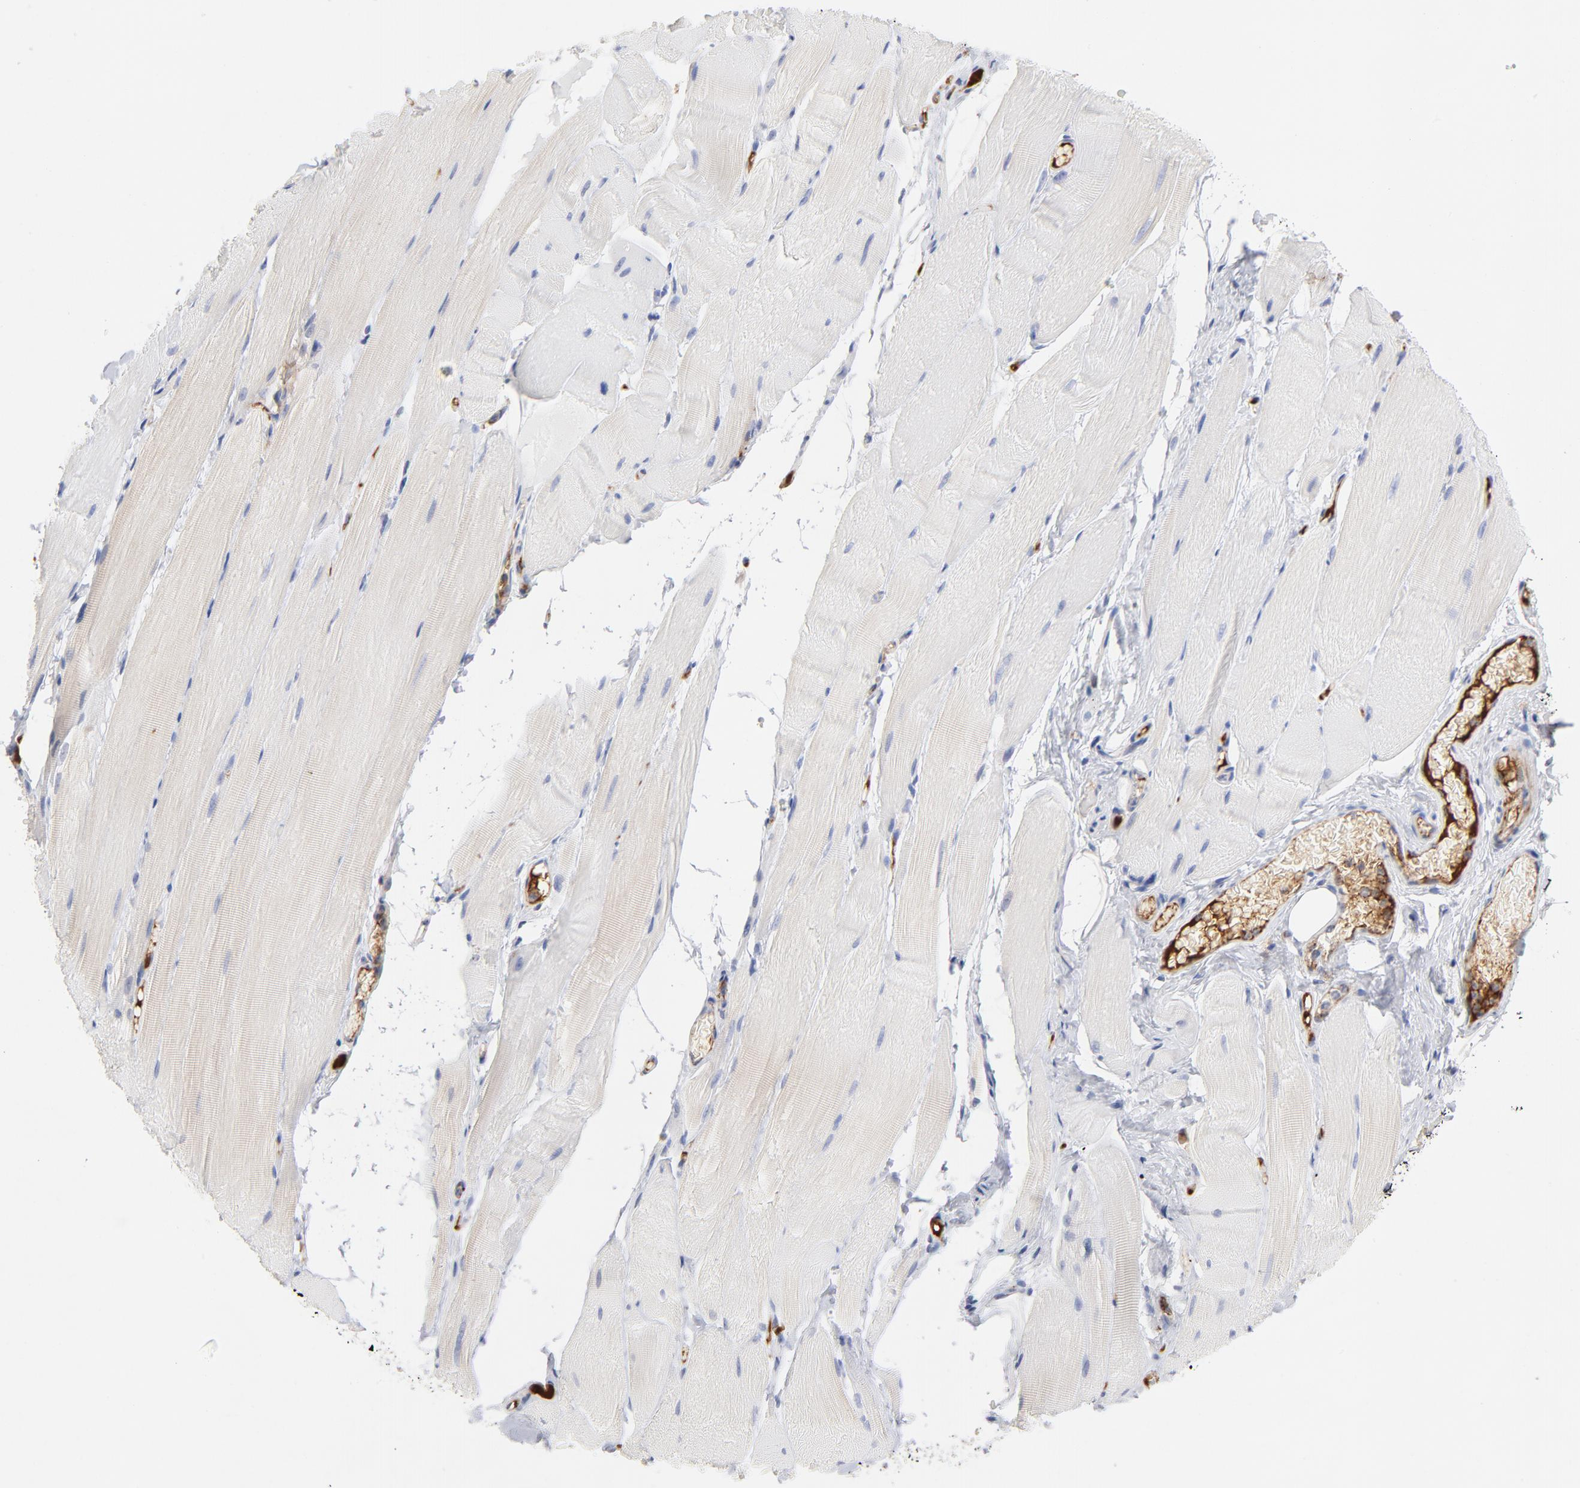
{"staining": {"intensity": "negative", "quantity": "none", "location": "none"}, "tissue": "skeletal muscle", "cell_type": "Myocytes", "image_type": "normal", "snomed": [{"axis": "morphology", "description": "Normal tissue, NOS"}, {"axis": "topography", "description": "Skeletal muscle"}, {"axis": "topography", "description": "Parathyroid gland"}], "caption": "DAB (3,3'-diaminobenzidine) immunohistochemical staining of benign skeletal muscle displays no significant staining in myocytes. (Stains: DAB immunohistochemistry with hematoxylin counter stain, Microscopy: brightfield microscopy at high magnification).", "gene": "PLAT", "patient": {"sex": "female", "age": 37}}